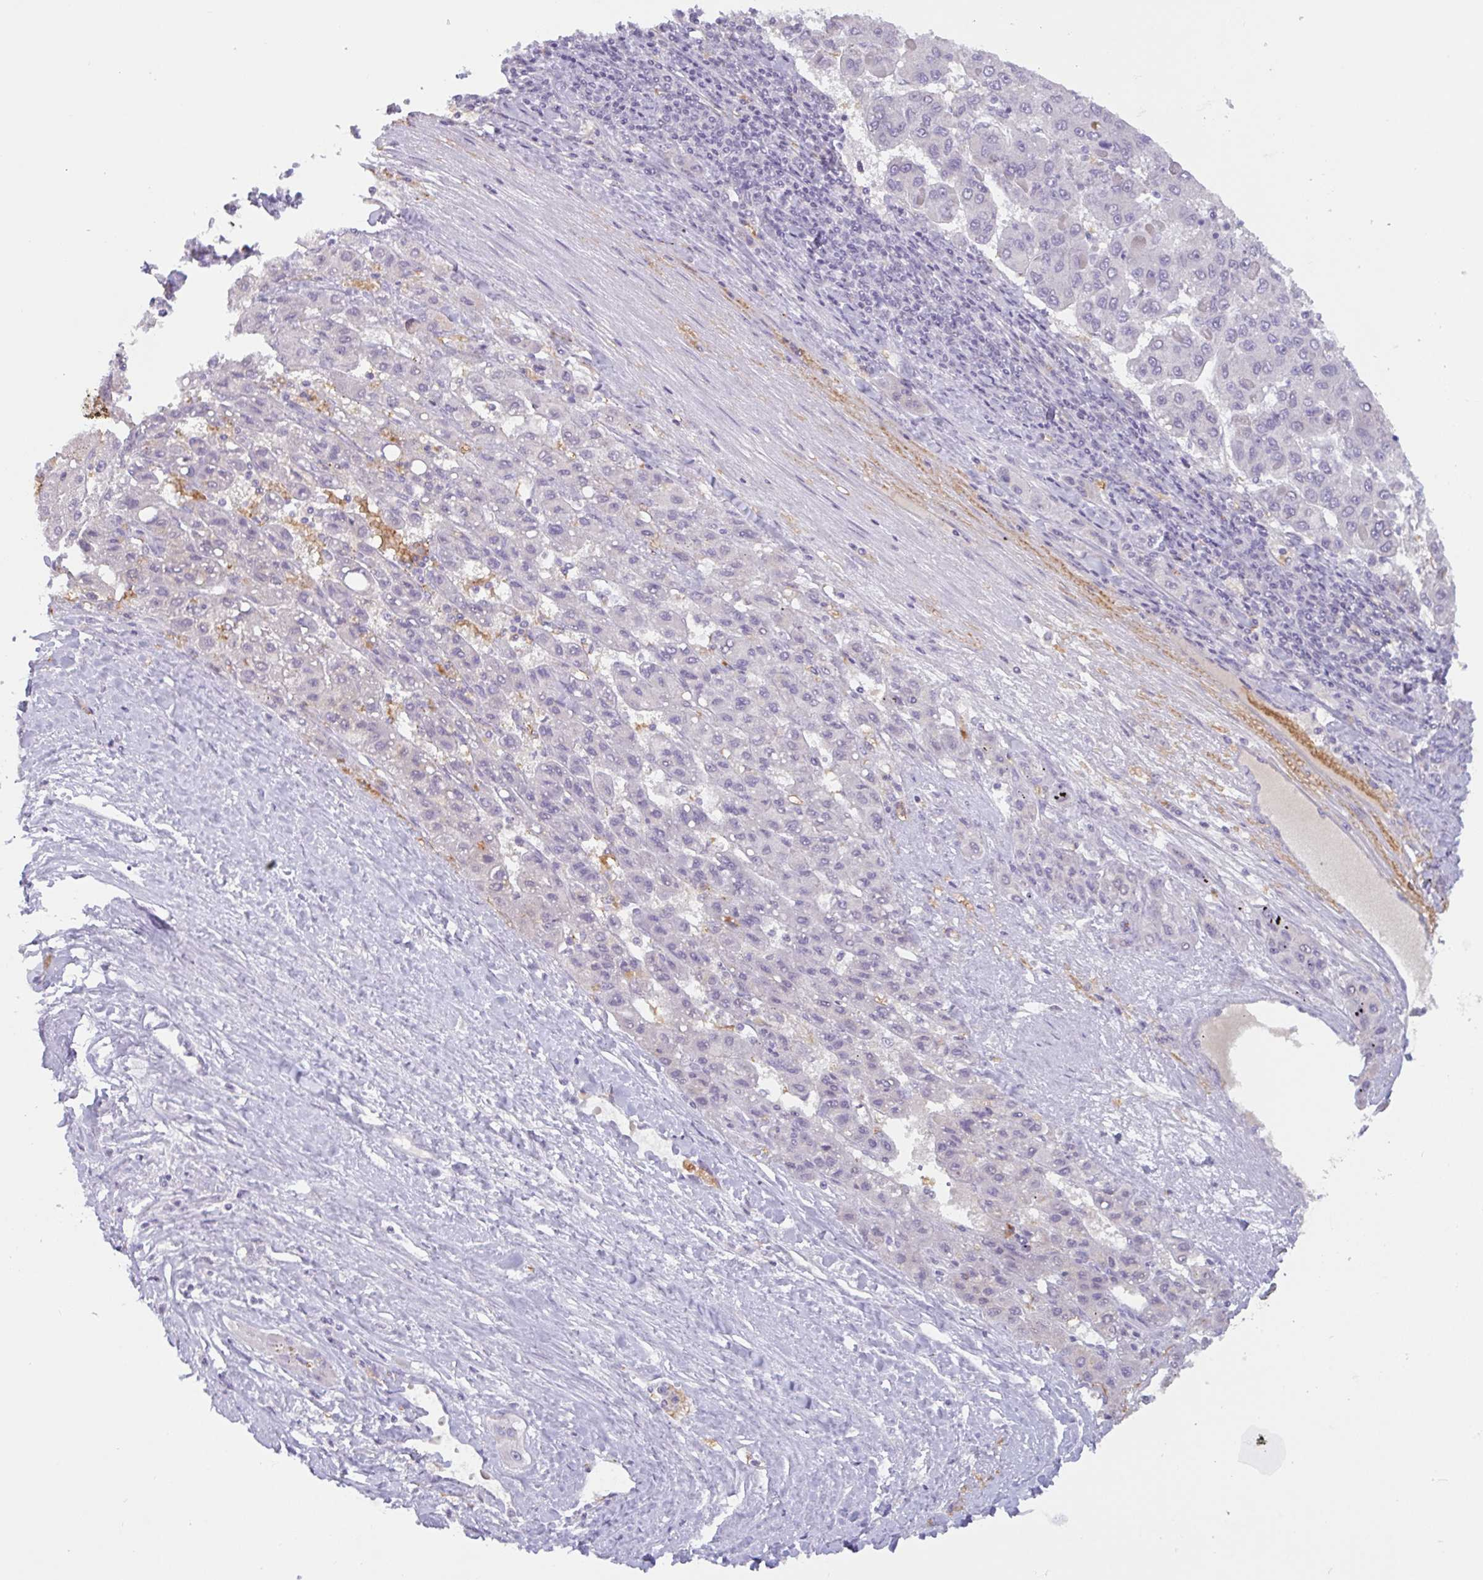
{"staining": {"intensity": "negative", "quantity": "none", "location": "none"}, "tissue": "liver cancer", "cell_type": "Tumor cells", "image_type": "cancer", "snomed": [{"axis": "morphology", "description": "Carcinoma, Hepatocellular, NOS"}, {"axis": "topography", "description": "Liver"}], "caption": "A photomicrograph of human liver hepatocellular carcinoma is negative for staining in tumor cells.", "gene": "RHAG", "patient": {"sex": "female", "age": 82}}